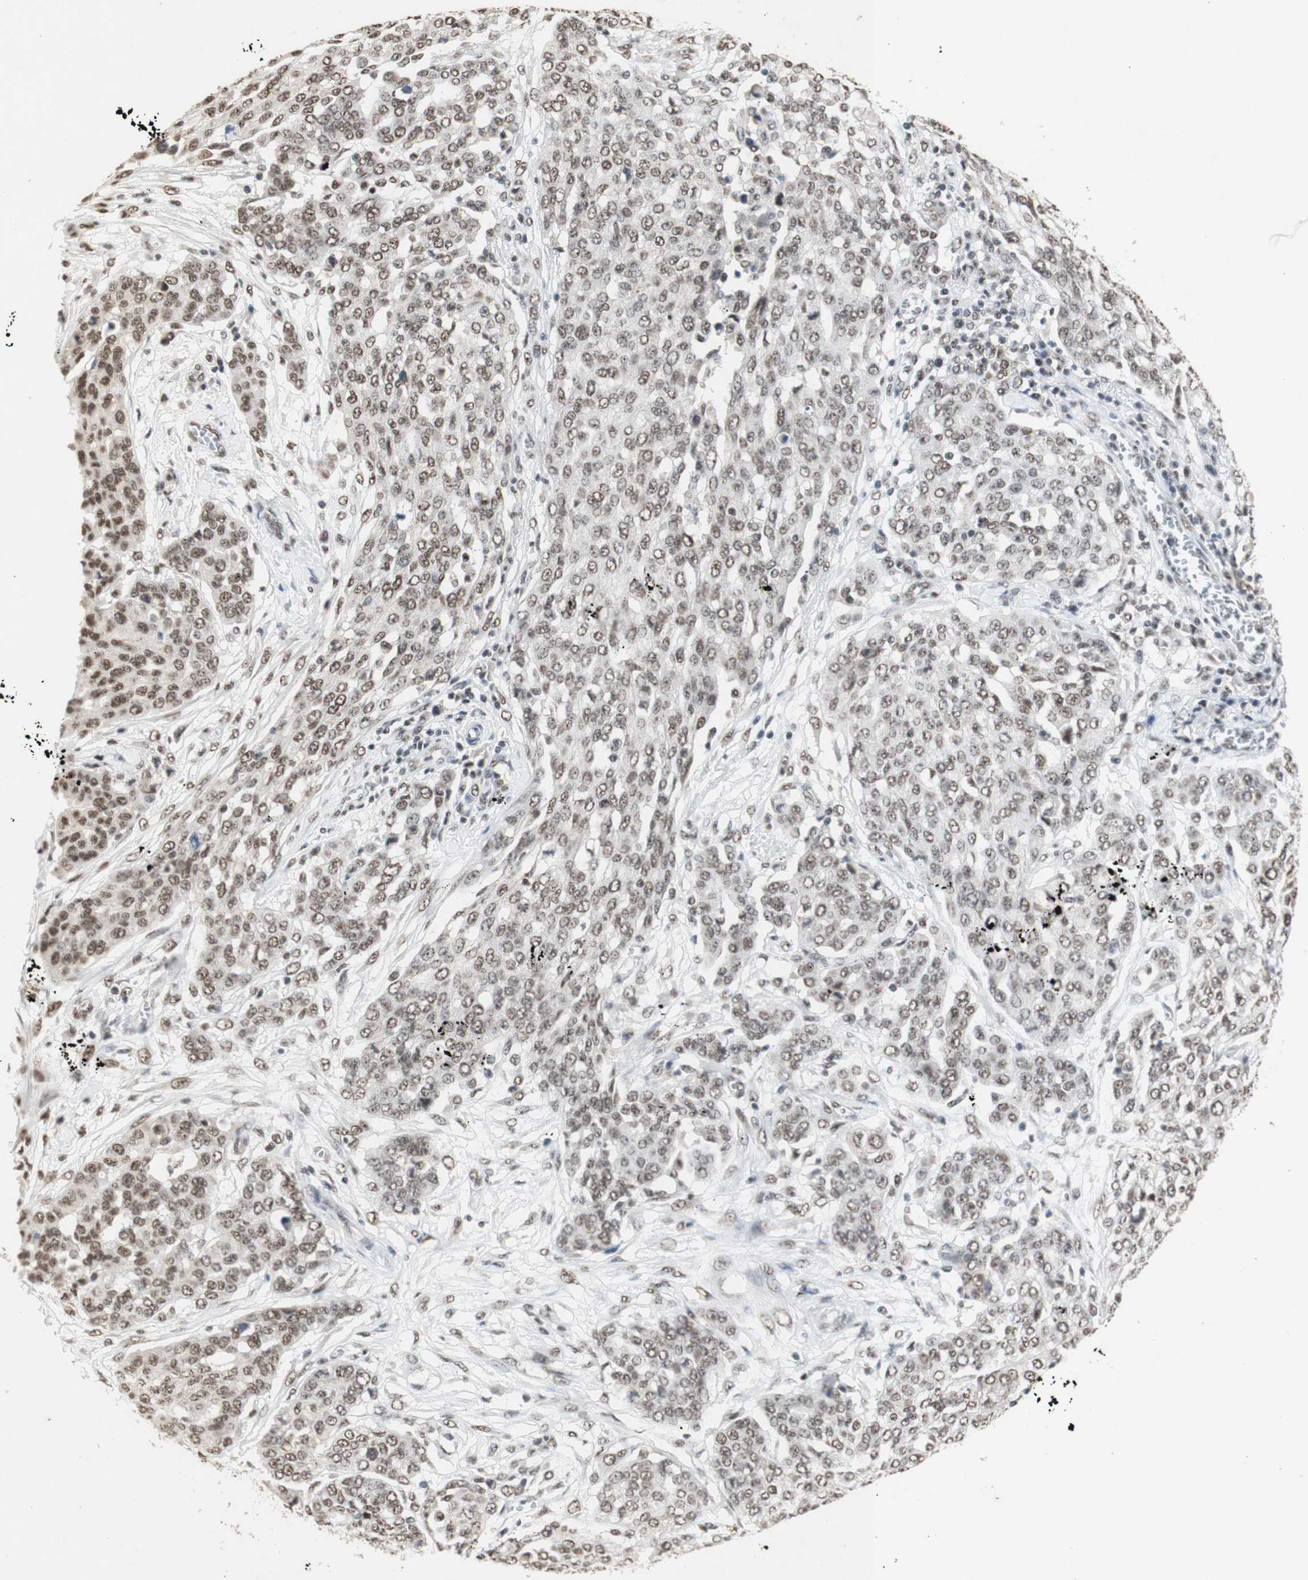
{"staining": {"intensity": "moderate", "quantity": ">75%", "location": "nuclear"}, "tissue": "ovarian cancer", "cell_type": "Tumor cells", "image_type": "cancer", "snomed": [{"axis": "morphology", "description": "Cystadenocarcinoma, serous, NOS"}, {"axis": "topography", "description": "Soft tissue"}, {"axis": "topography", "description": "Ovary"}], "caption": "An image of ovarian serous cystadenocarcinoma stained for a protein reveals moderate nuclear brown staining in tumor cells.", "gene": "SNRPB", "patient": {"sex": "female", "age": 57}}